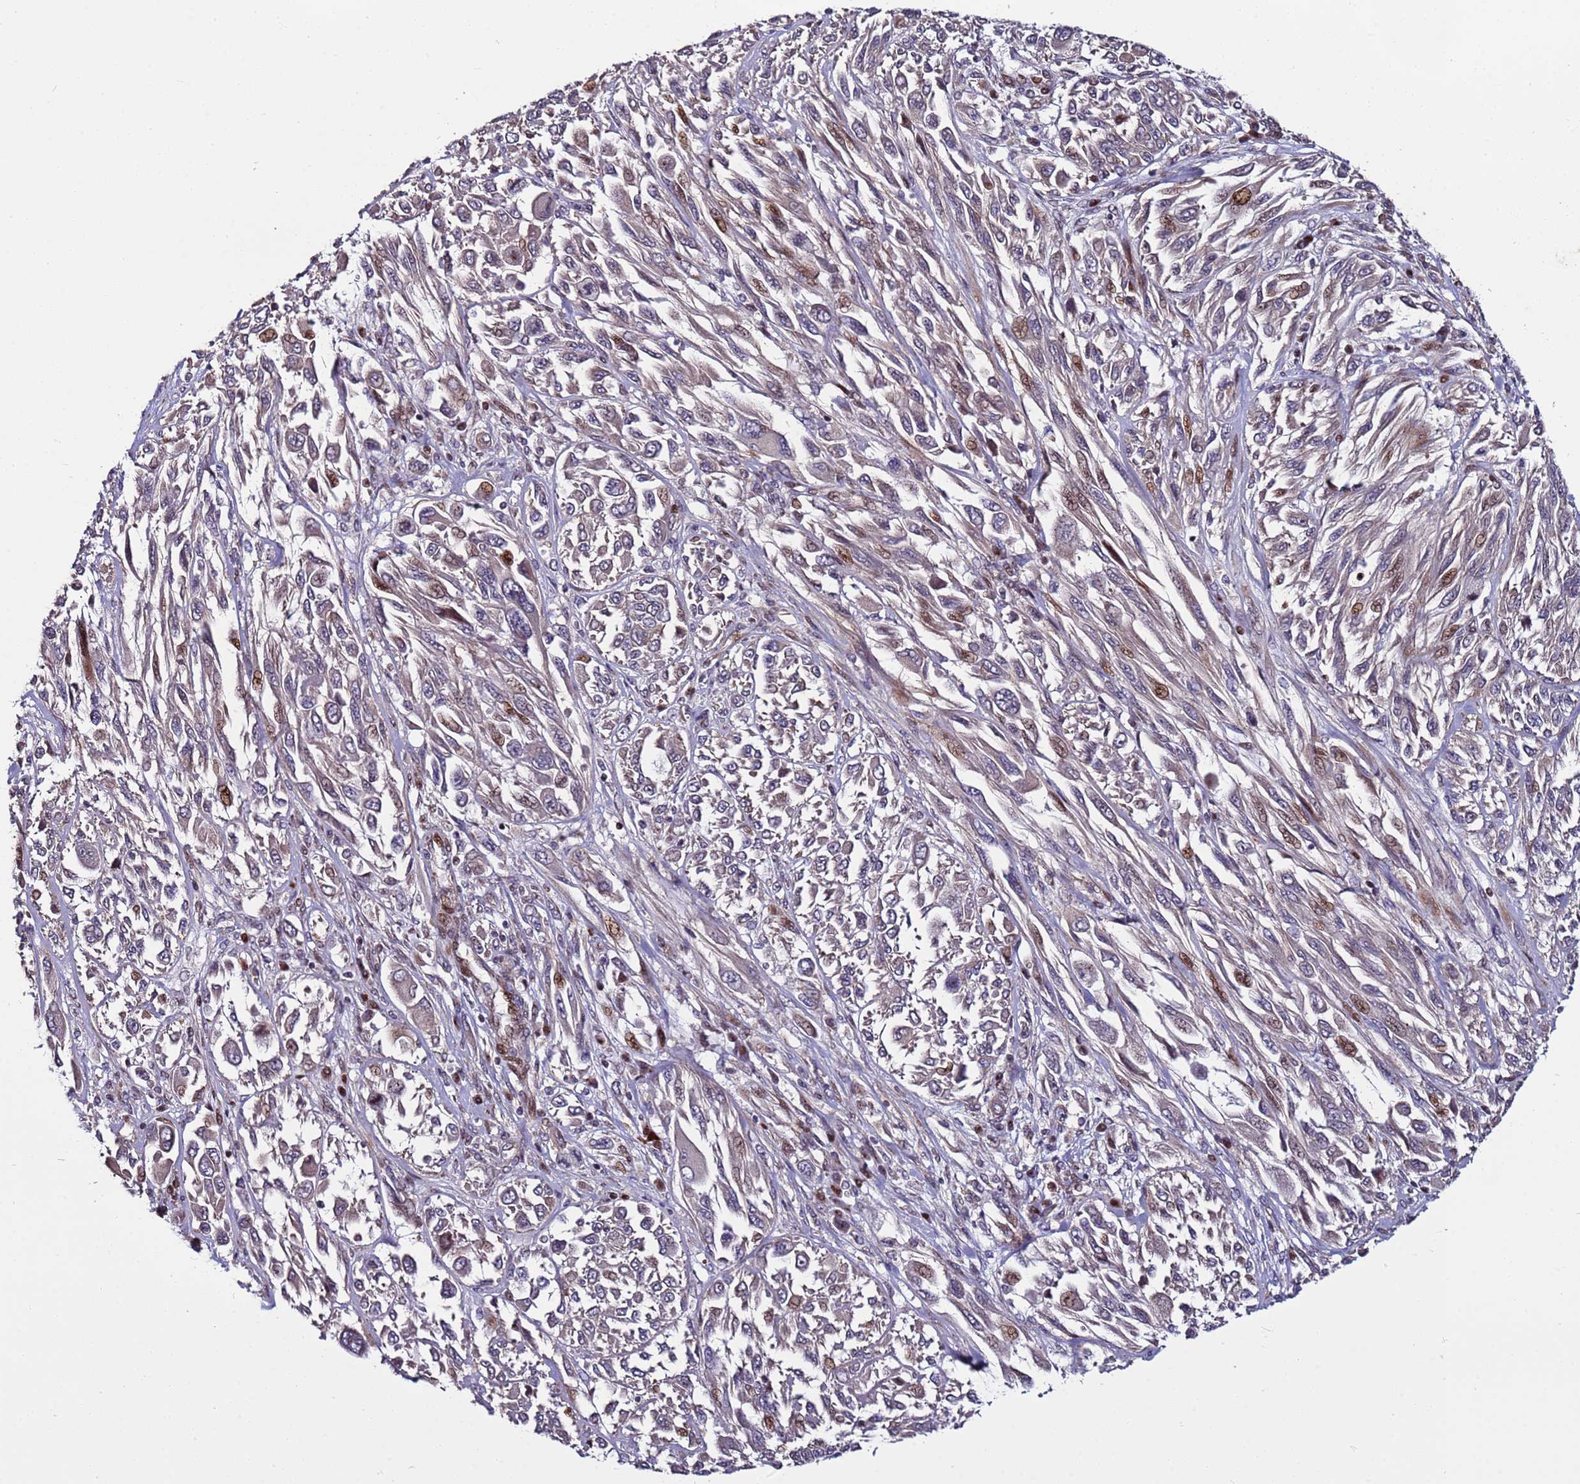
{"staining": {"intensity": "moderate", "quantity": "<25%", "location": "cytoplasmic/membranous,nuclear"}, "tissue": "melanoma", "cell_type": "Tumor cells", "image_type": "cancer", "snomed": [{"axis": "morphology", "description": "Malignant melanoma, NOS"}, {"axis": "topography", "description": "Skin"}], "caption": "Protein staining displays moderate cytoplasmic/membranous and nuclear staining in about <25% of tumor cells in malignant melanoma. The staining is performed using DAB brown chromogen to label protein expression. The nuclei are counter-stained blue using hematoxylin.", "gene": "WBP11", "patient": {"sex": "female", "age": 91}}